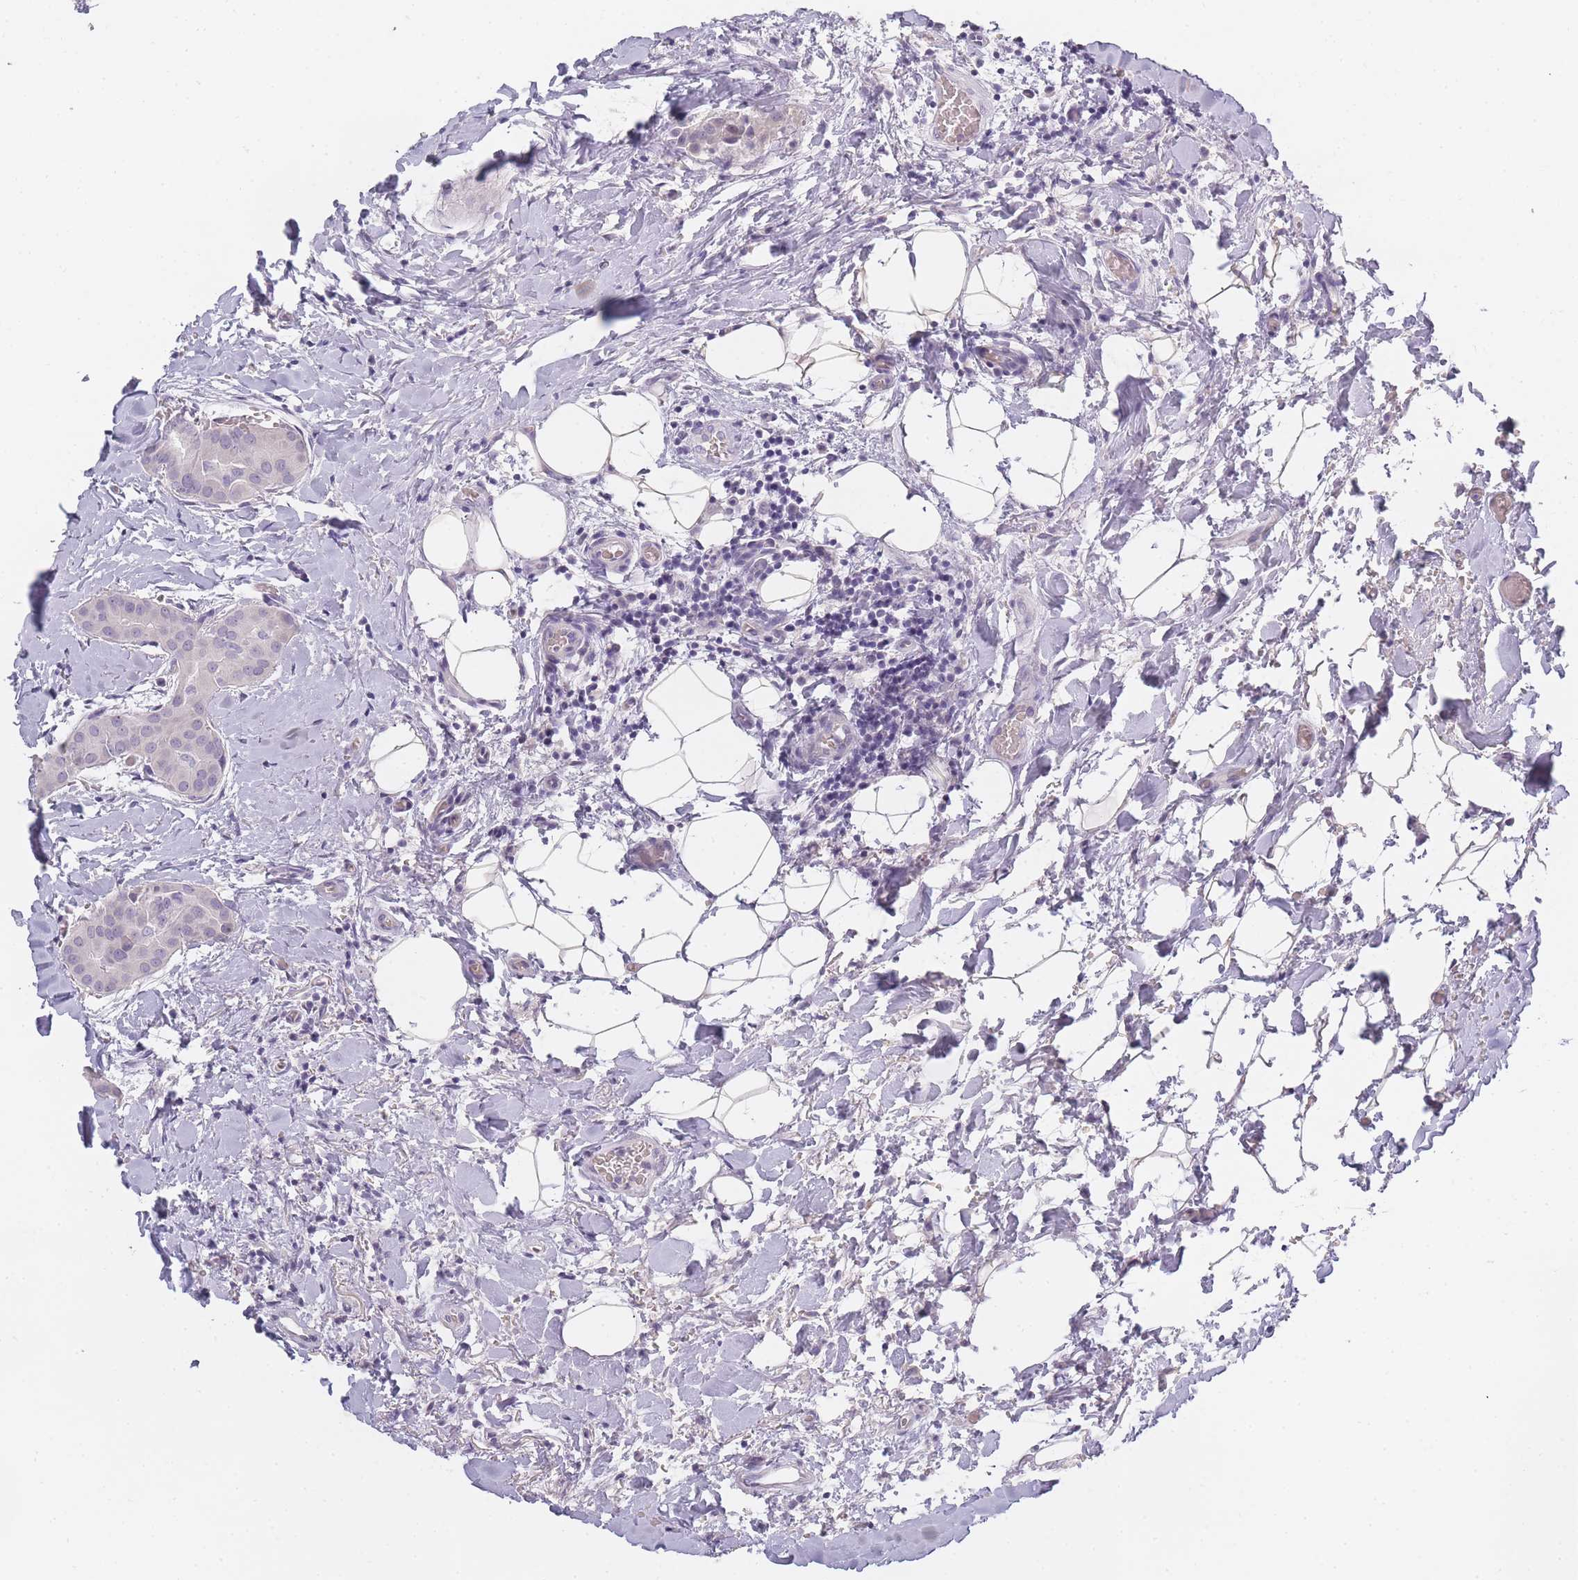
{"staining": {"intensity": "negative", "quantity": "none", "location": "none"}, "tissue": "thyroid cancer", "cell_type": "Tumor cells", "image_type": "cancer", "snomed": [{"axis": "morphology", "description": "Papillary adenocarcinoma, NOS"}, {"axis": "topography", "description": "Thyroid gland"}], "caption": "An immunohistochemistry micrograph of thyroid cancer is shown. There is no staining in tumor cells of thyroid cancer.", "gene": "INS", "patient": {"sex": "male", "age": 33}}